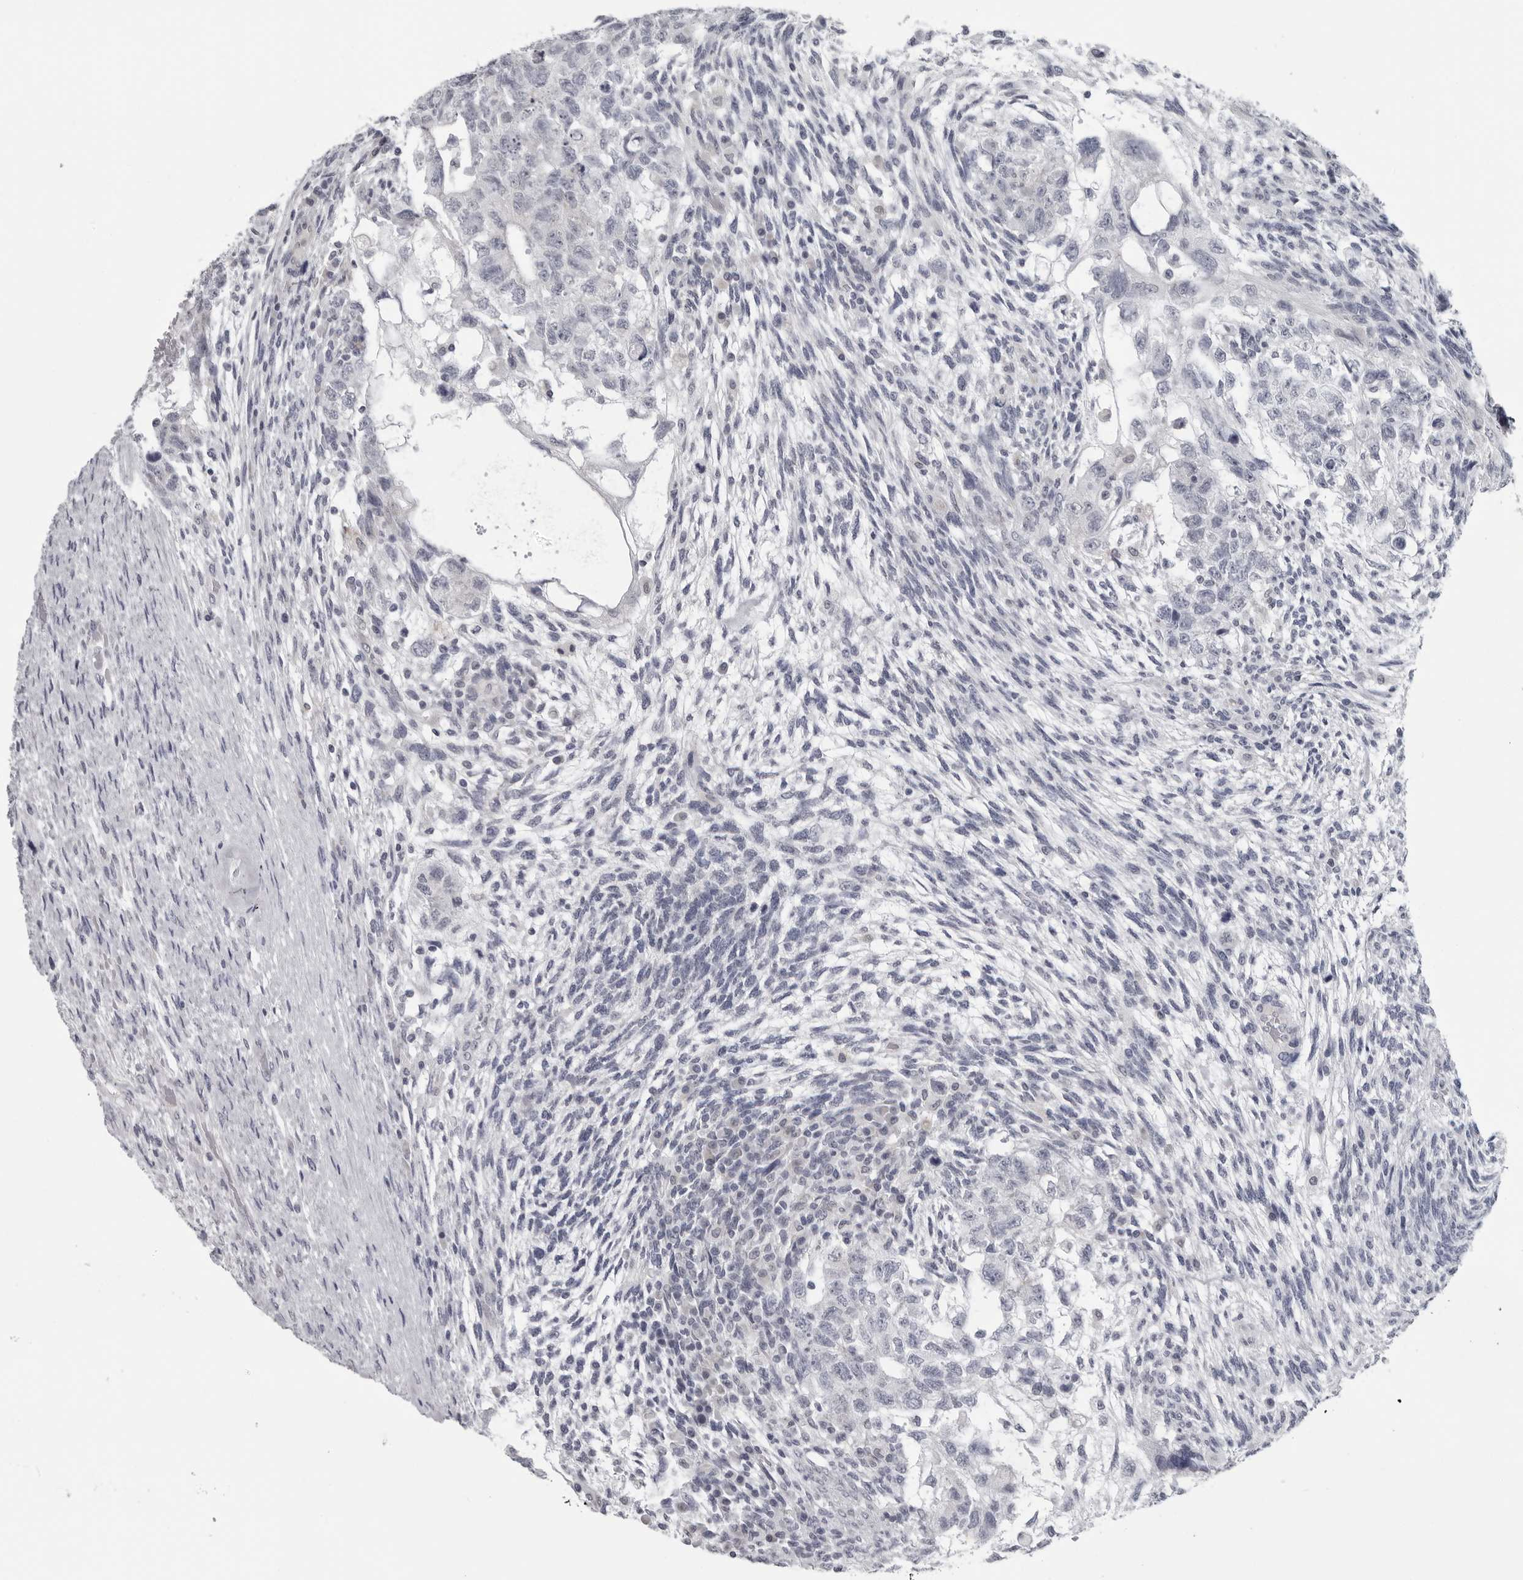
{"staining": {"intensity": "negative", "quantity": "none", "location": "none"}, "tissue": "testis cancer", "cell_type": "Tumor cells", "image_type": "cancer", "snomed": [{"axis": "morphology", "description": "Normal tissue, NOS"}, {"axis": "morphology", "description": "Carcinoma, Embryonal, NOS"}, {"axis": "topography", "description": "Testis"}], "caption": "A high-resolution photomicrograph shows immunohistochemistry (IHC) staining of testis embryonal carcinoma, which exhibits no significant expression in tumor cells. (DAB (3,3'-diaminobenzidine) IHC with hematoxylin counter stain).", "gene": "OPLAH", "patient": {"sex": "male", "age": 36}}